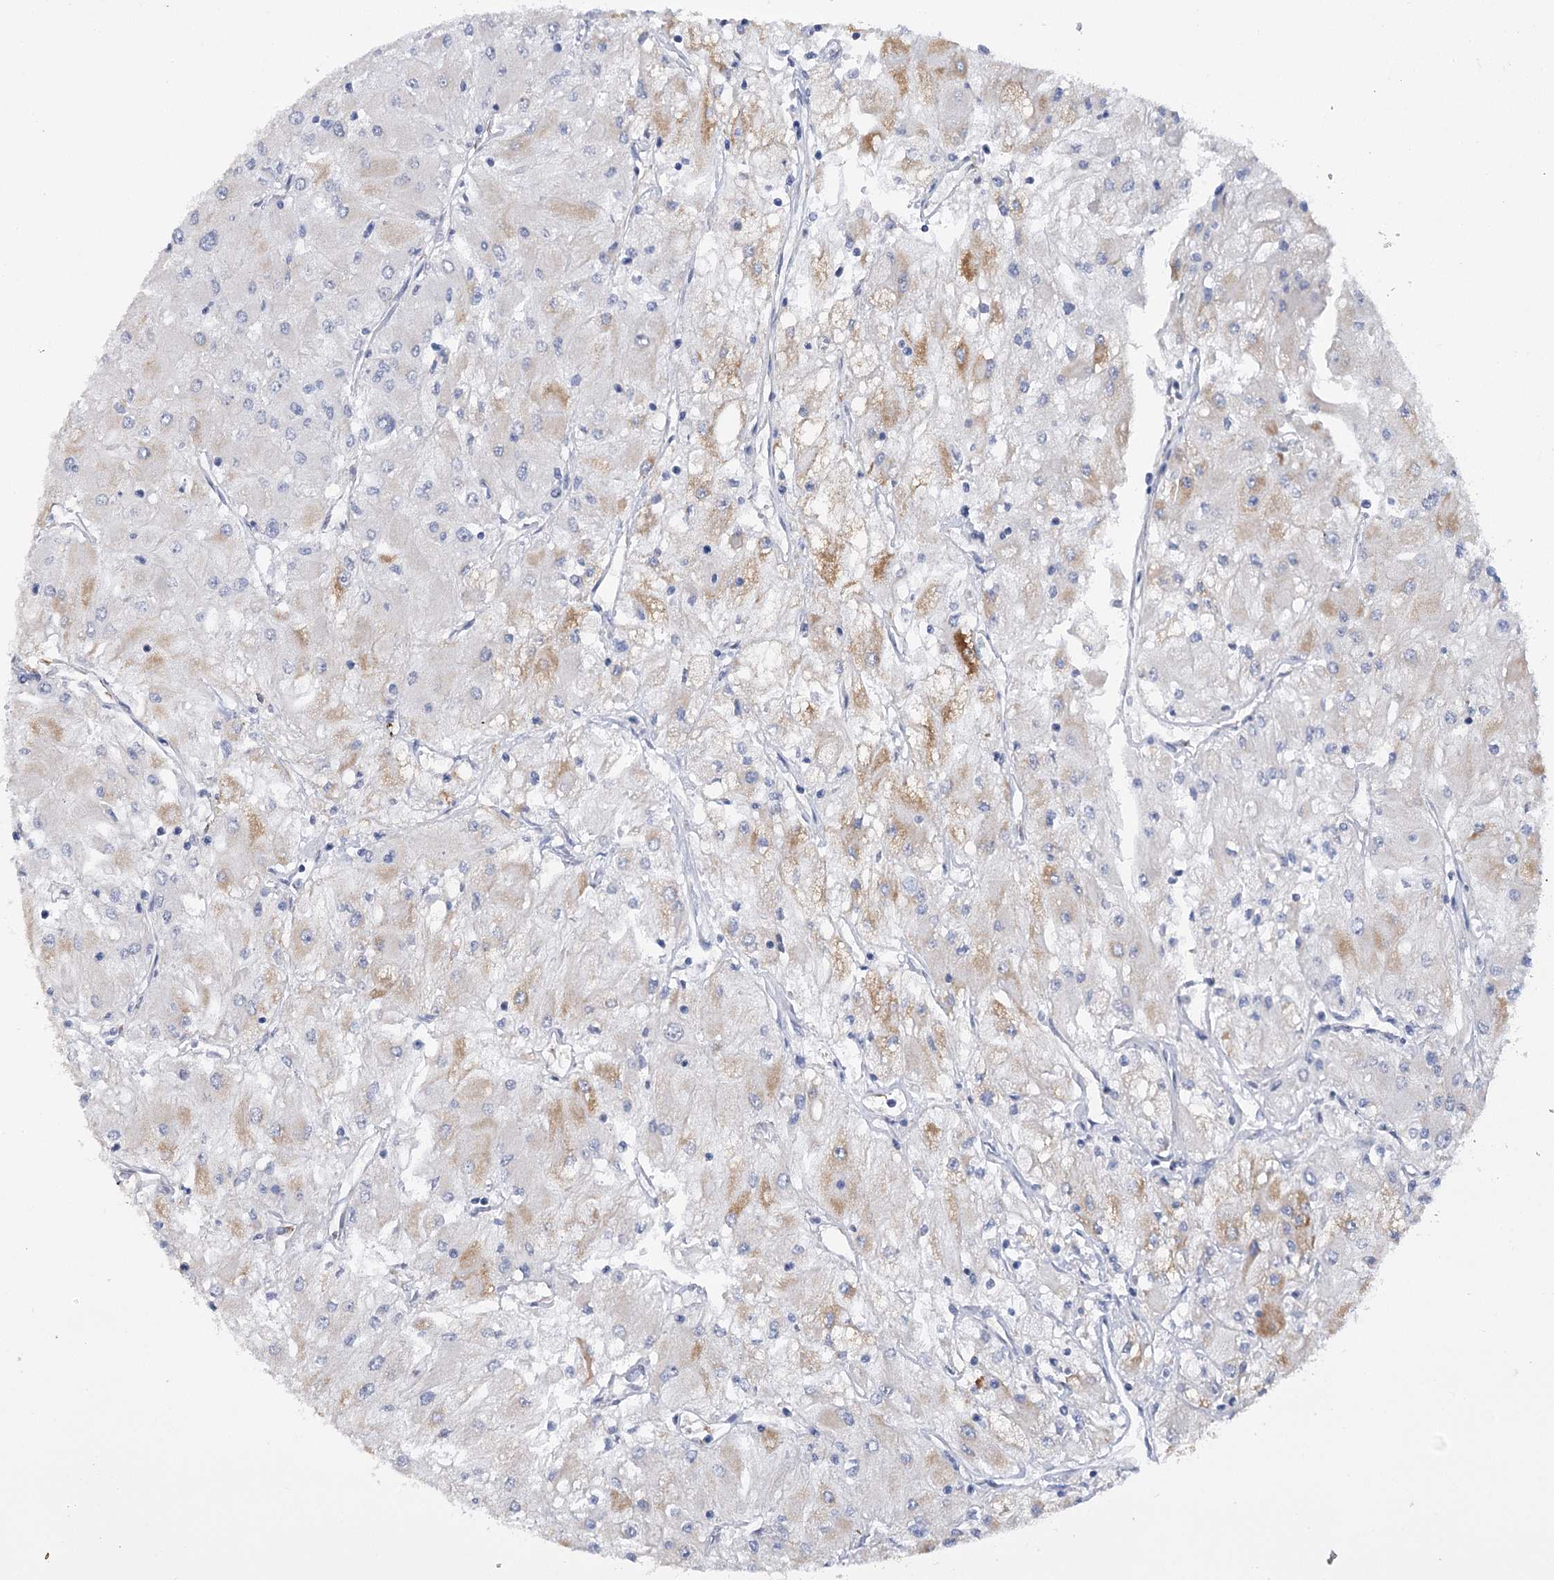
{"staining": {"intensity": "weak", "quantity": "<25%", "location": "cytoplasmic/membranous"}, "tissue": "renal cancer", "cell_type": "Tumor cells", "image_type": "cancer", "snomed": [{"axis": "morphology", "description": "Adenocarcinoma, NOS"}, {"axis": "topography", "description": "Kidney"}], "caption": "Immunohistochemical staining of human renal cancer (adenocarcinoma) displays no significant positivity in tumor cells.", "gene": "DCUN1D1", "patient": {"sex": "male", "age": 80}}